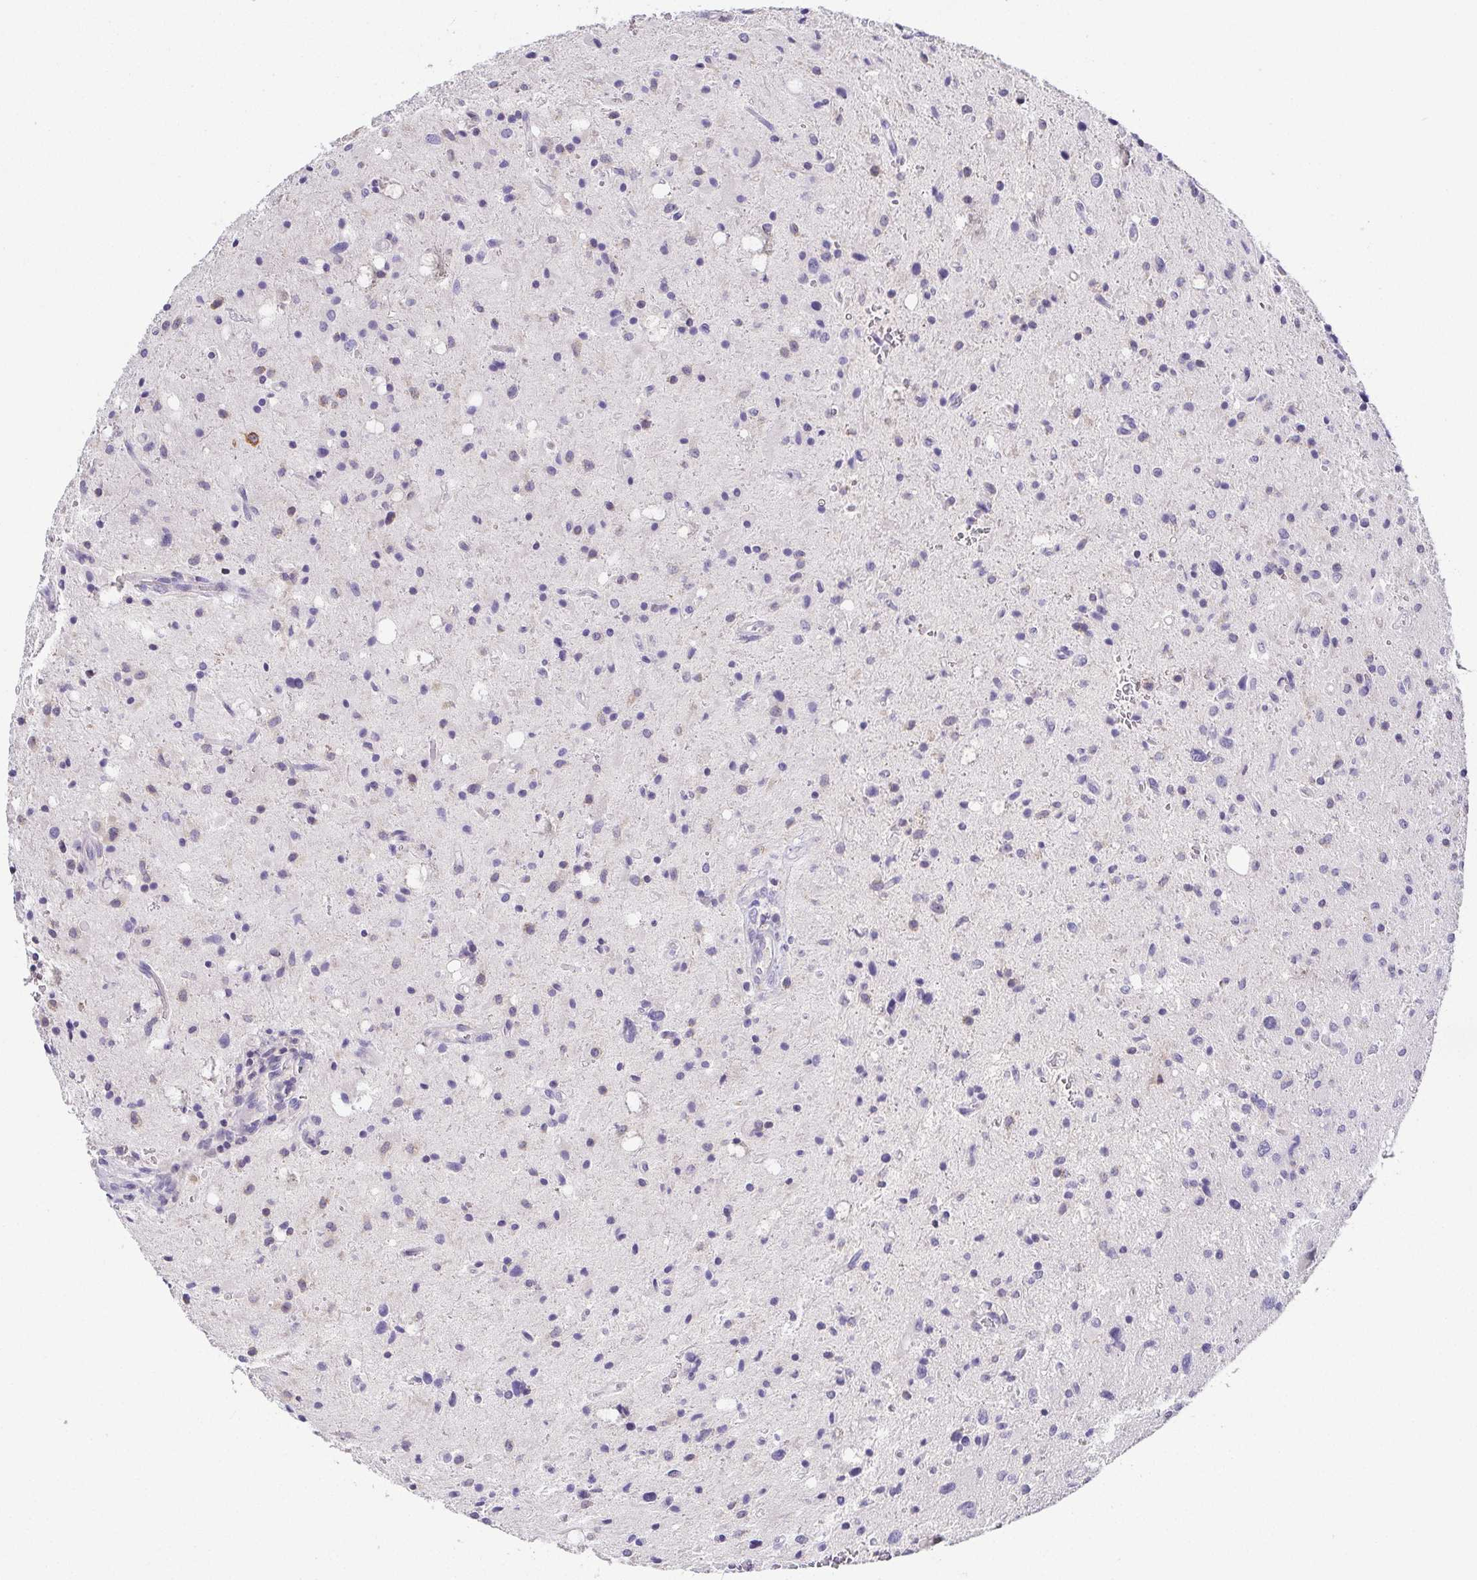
{"staining": {"intensity": "negative", "quantity": "none", "location": "none"}, "tissue": "glioma", "cell_type": "Tumor cells", "image_type": "cancer", "snomed": [{"axis": "morphology", "description": "Glioma, malignant, Low grade"}, {"axis": "topography", "description": "Brain"}], "caption": "Immunohistochemistry (IHC) photomicrograph of neoplastic tissue: human low-grade glioma (malignant) stained with DAB (3,3'-diaminobenzidine) reveals no significant protein positivity in tumor cells.", "gene": "RNASE7", "patient": {"sex": "female", "age": 58}}